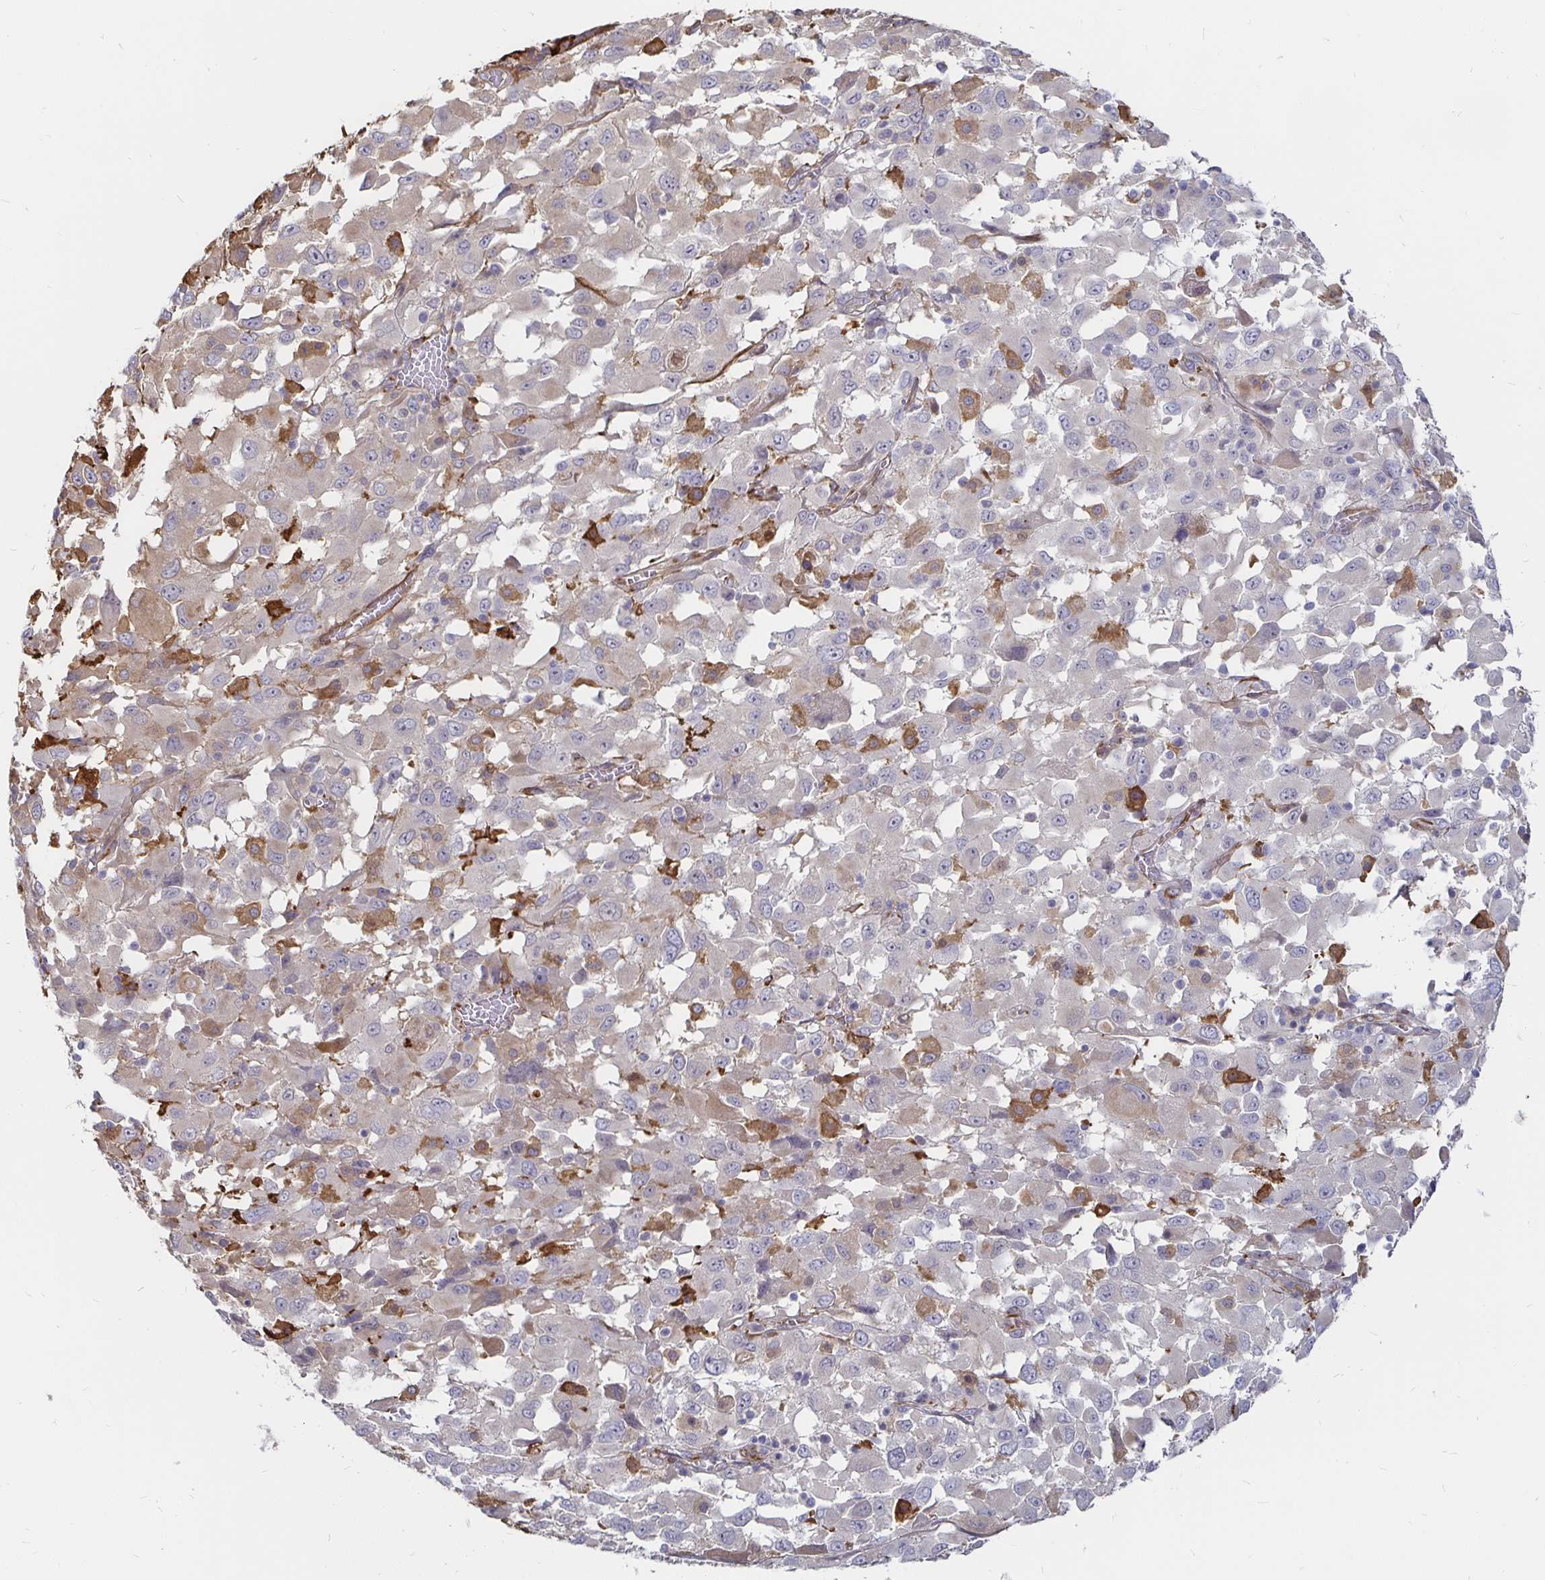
{"staining": {"intensity": "weak", "quantity": "<25%", "location": "cytoplasmic/membranous"}, "tissue": "melanoma", "cell_type": "Tumor cells", "image_type": "cancer", "snomed": [{"axis": "morphology", "description": "Malignant melanoma, Metastatic site"}, {"axis": "topography", "description": "Soft tissue"}], "caption": "This is an IHC image of human malignant melanoma (metastatic site). There is no expression in tumor cells.", "gene": "CCDC85A", "patient": {"sex": "male", "age": 50}}